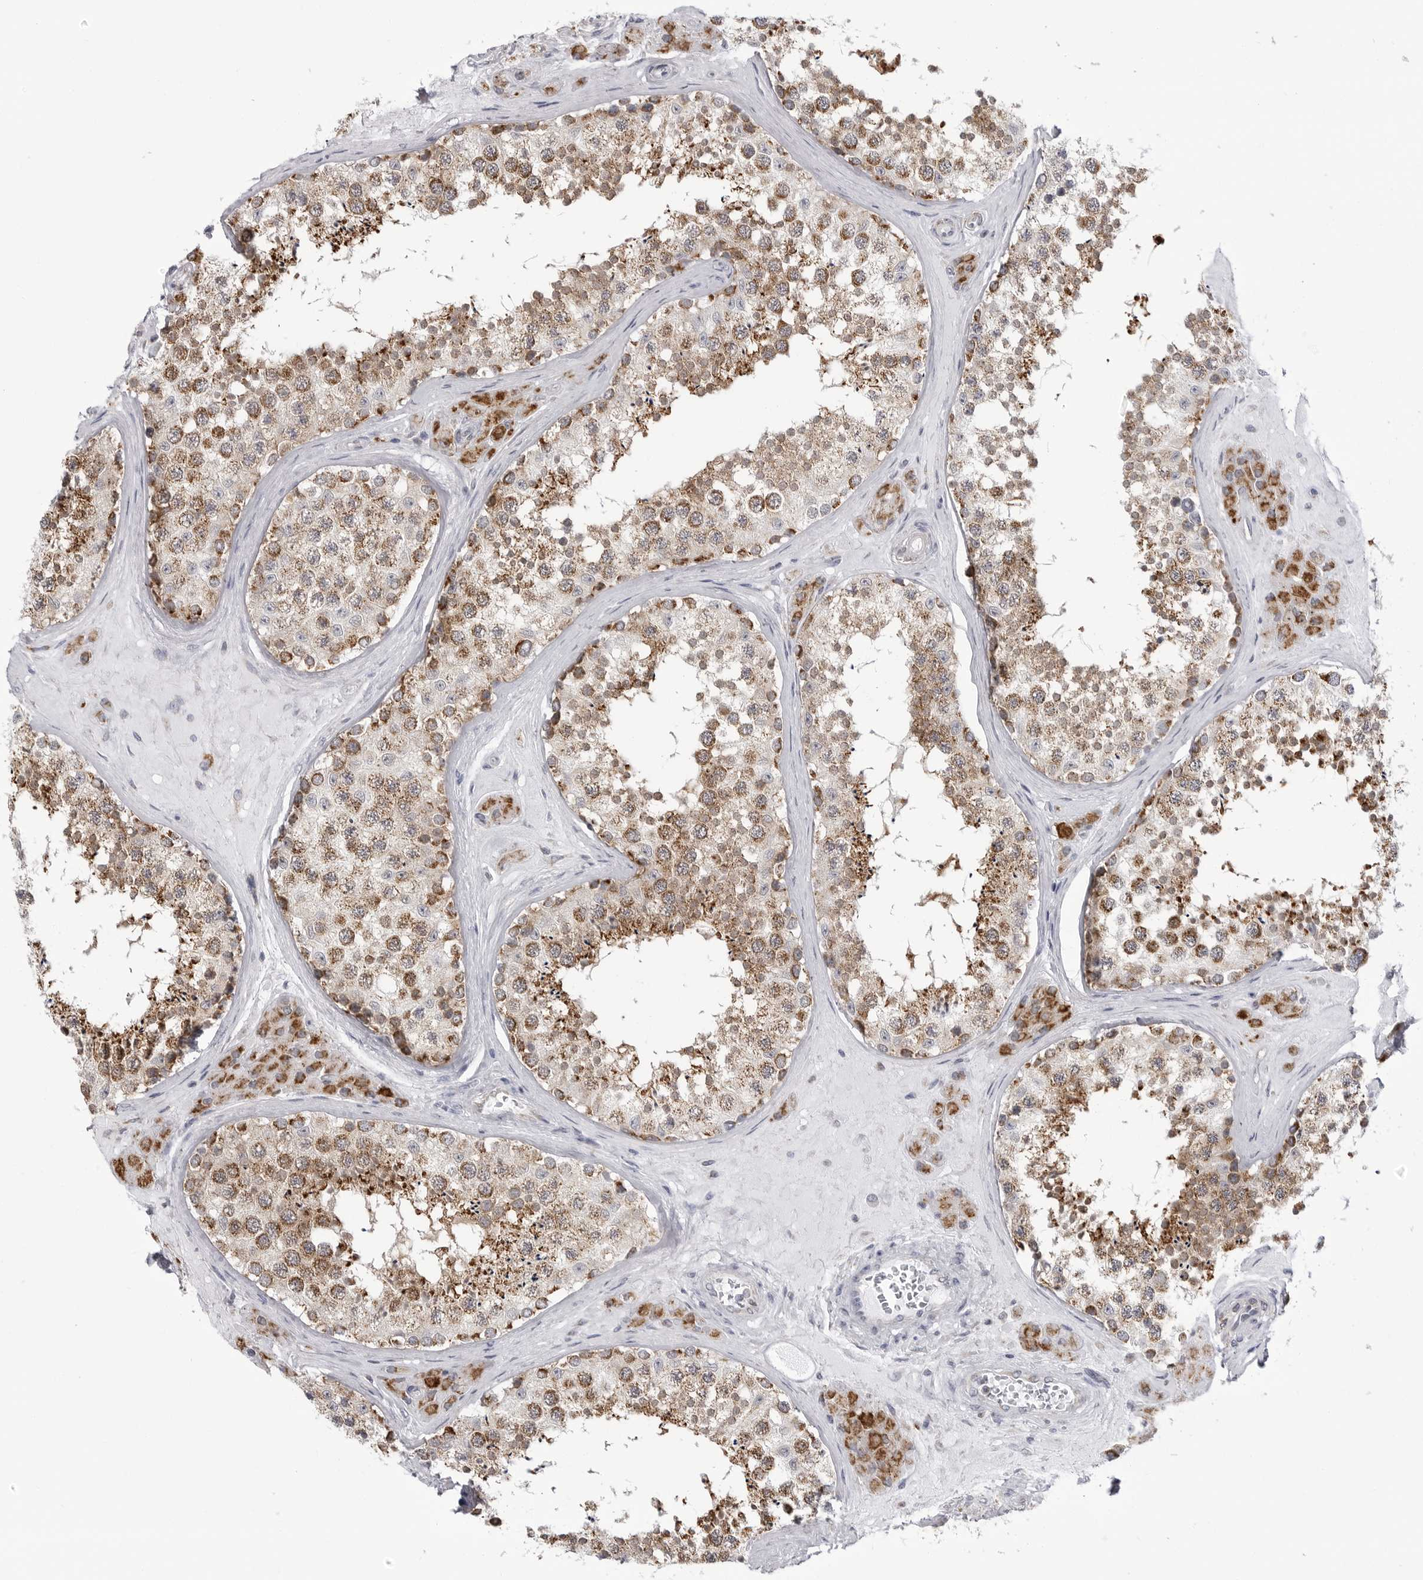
{"staining": {"intensity": "moderate", "quantity": ">75%", "location": "cytoplasmic/membranous"}, "tissue": "testis", "cell_type": "Cells in seminiferous ducts", "image_type": "normal", "snomed": [{"axis": "morphology", "description": "Normal tissue, NOS"}, {"axis": "topography", "description": "Testis"}], "caption": "IHC image of benign human testis stained for a protein (brown), which shows medium levels of moderate cytoplasmic/membranous positivity in about >75% of cells in seminiferous ducts.", "gene": "FH", "patient": {"sex": "male", "age": 46}}